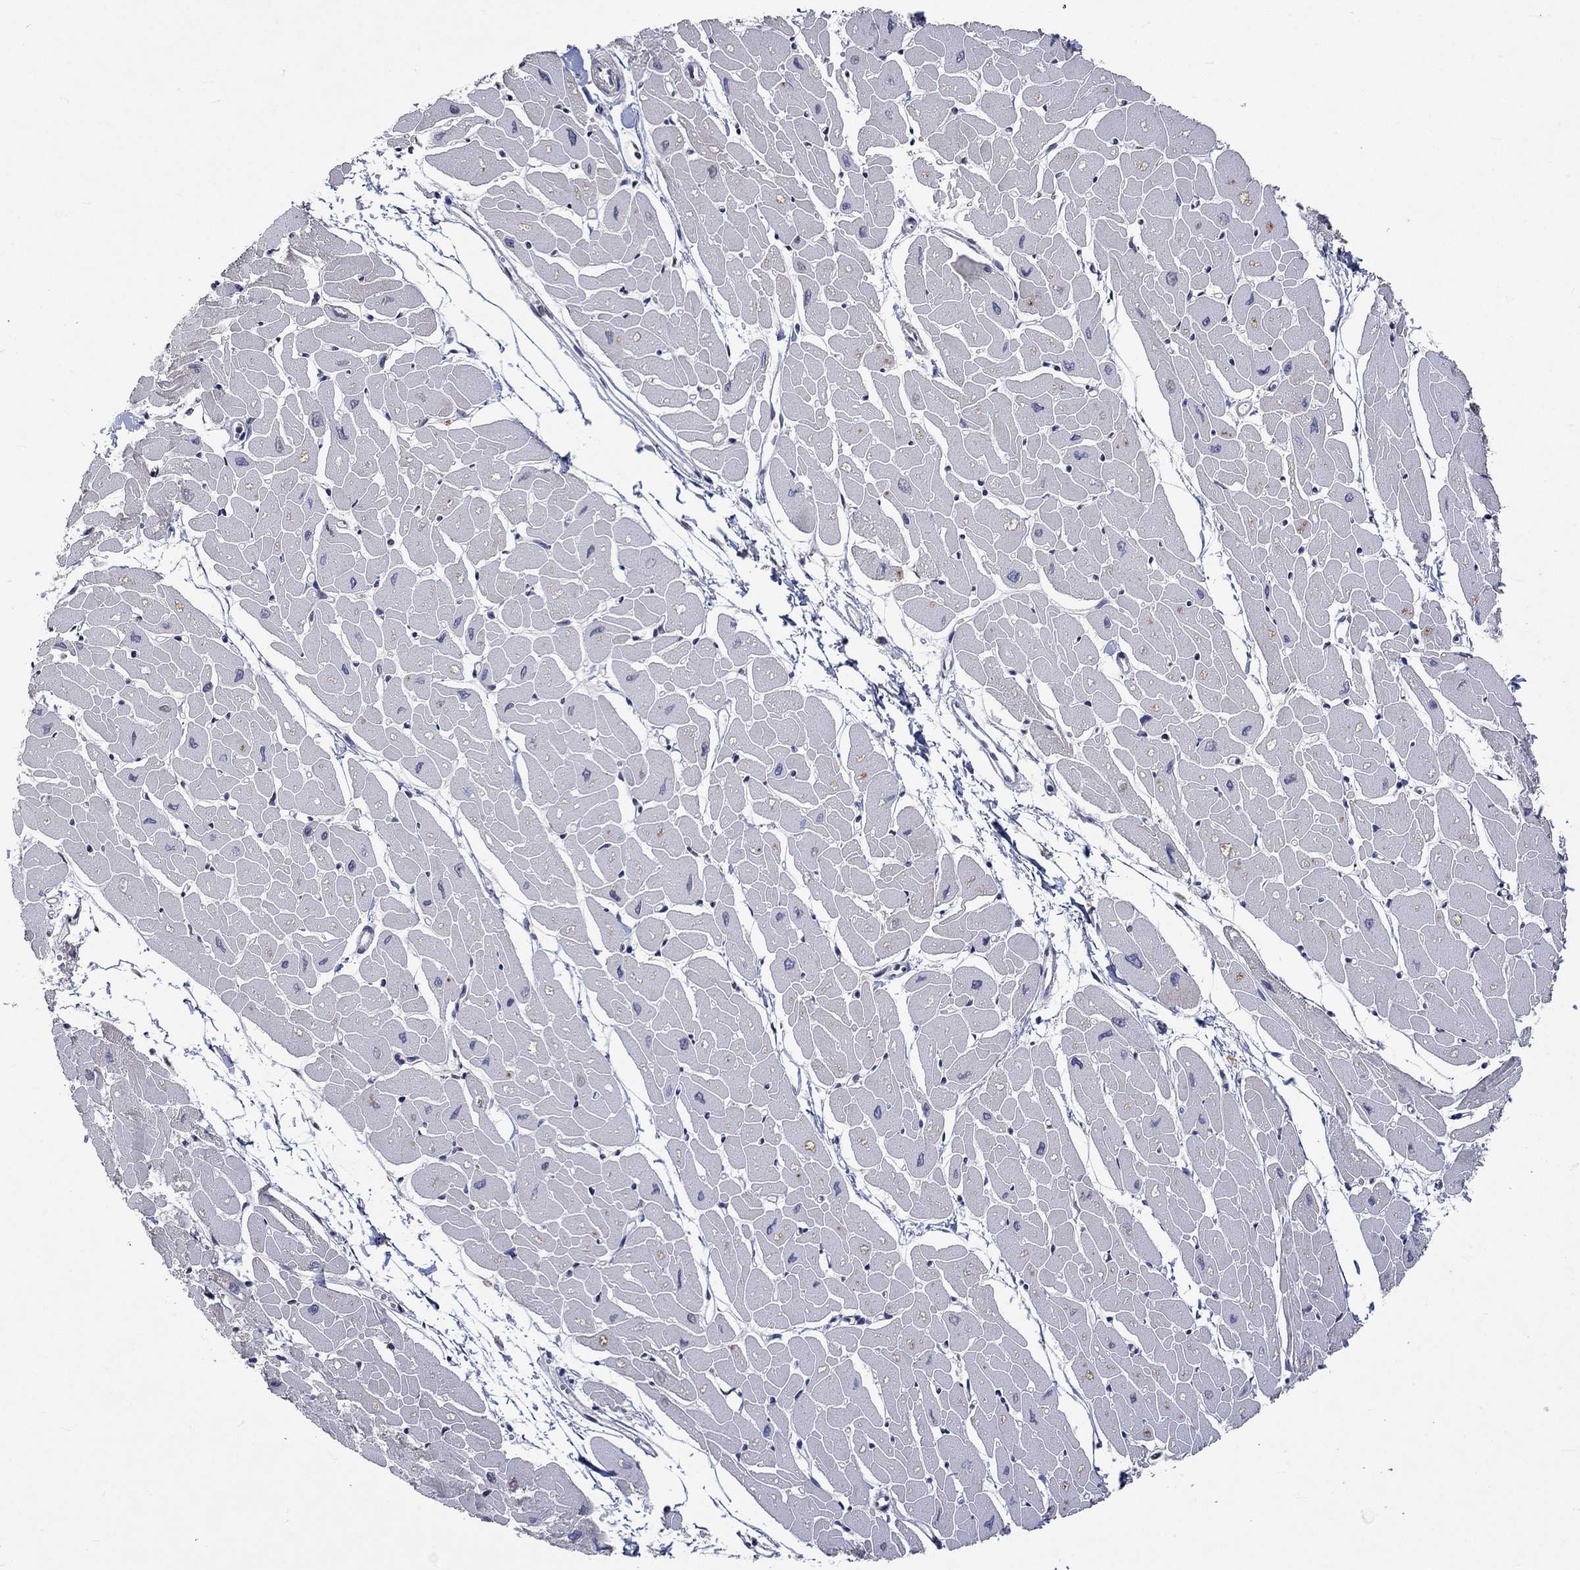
{"staining": {"intensity": "negative", "quantity": "none", "location": "none"}, "tissue": "heart muscle", "cell_type": "Cardiomyocytes", "image_type": "normal", "snomed": [{"axis": "morphology", "description": "Normal tissue, NOS"}, {"axis": "topography", "description": "Heart"}], "caption": "Histopathology image shows no protein expression in cardiomyocytes of normal heart muscle.", "gene": "TMEM169", "patient": {"sex": "male", "age": 57}}